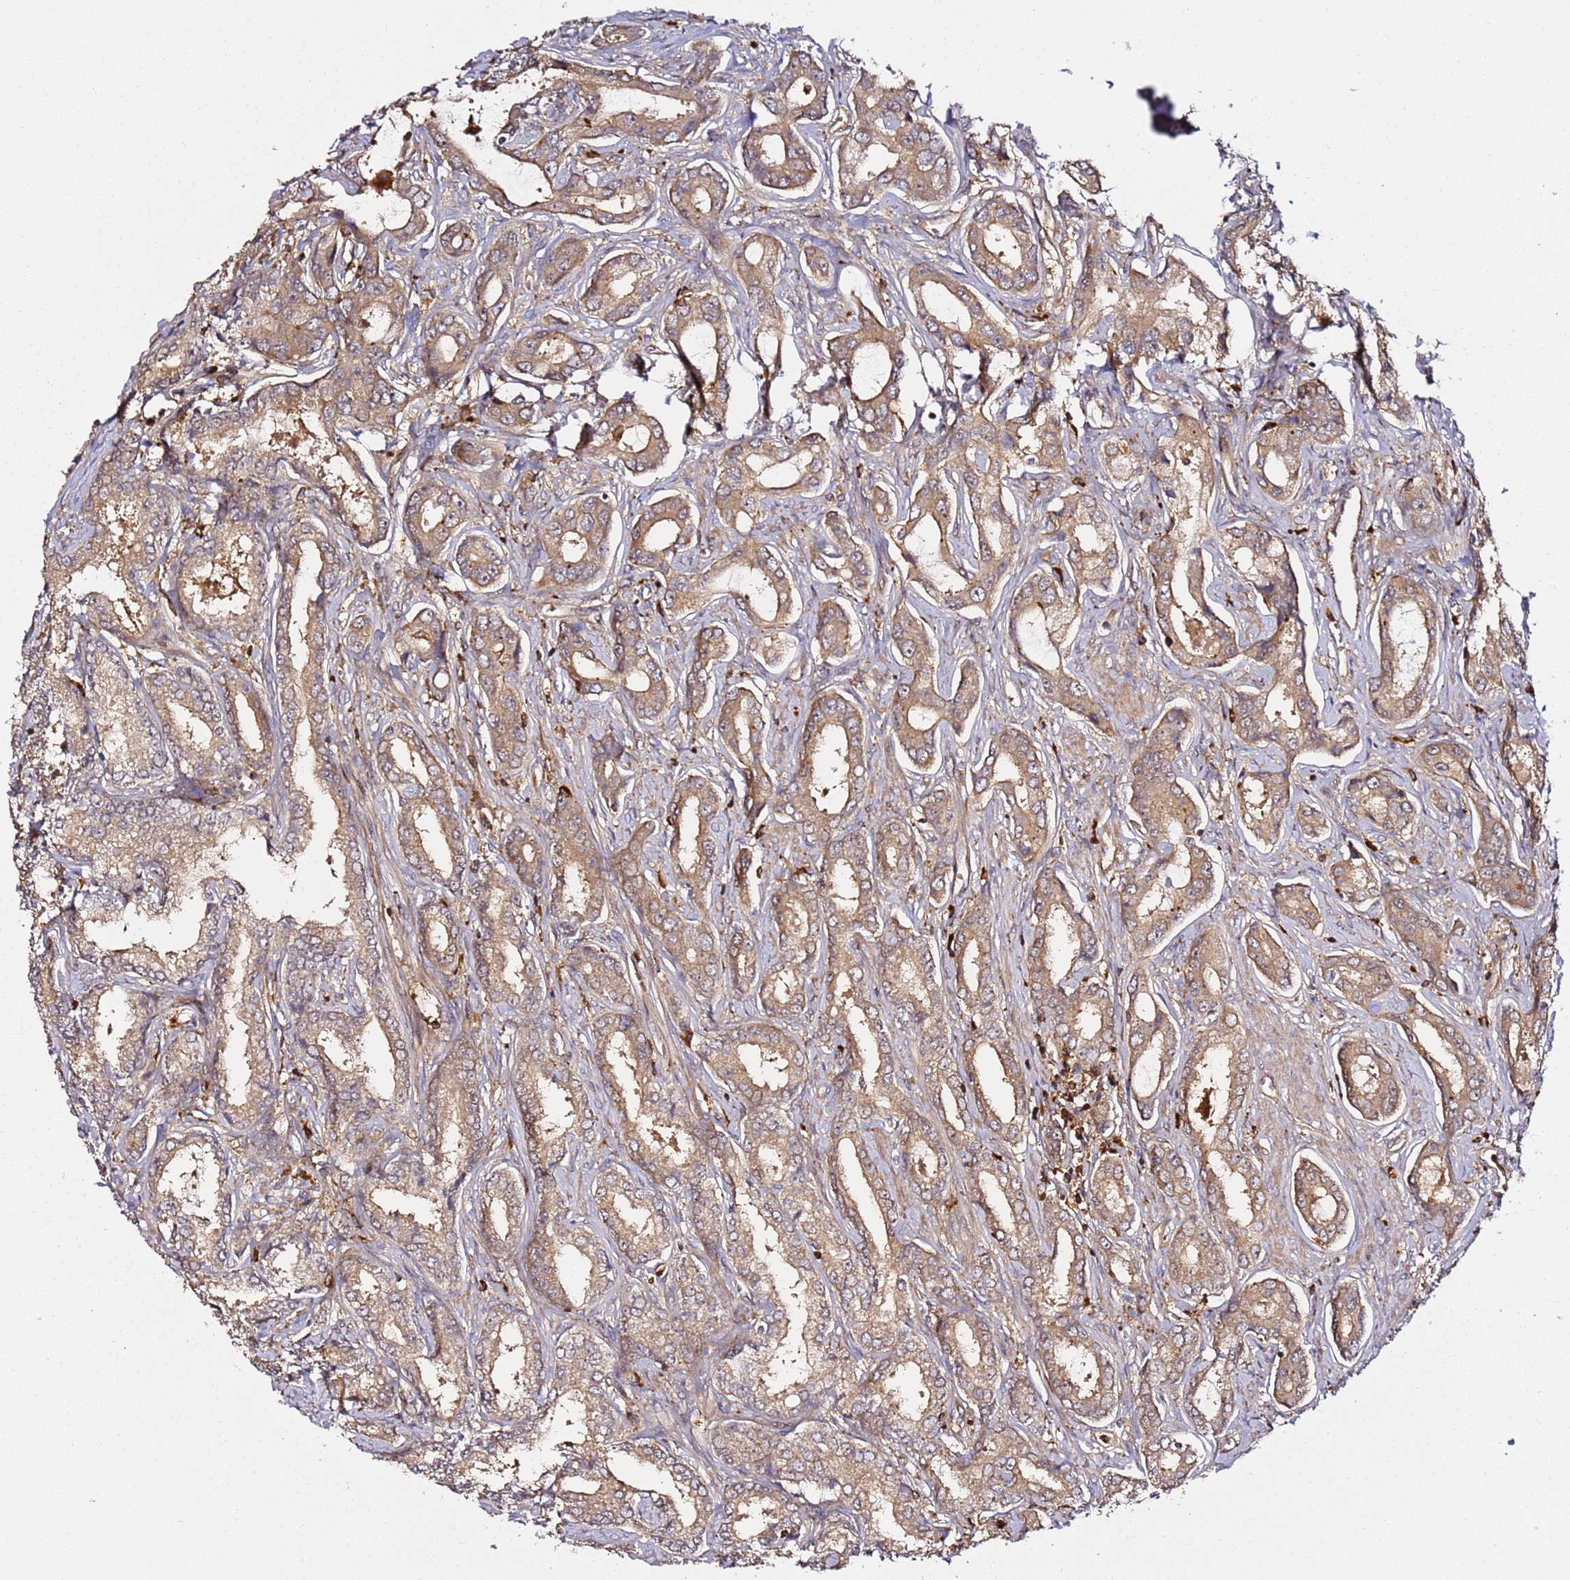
{"staining": {"intensity": "moderate", "quantity": ">75%", "location": "cytoplasmic/membranous"}, "tissue": "prostate cancer", "cell_type": "Tumor cells", "image_type": "cancer", "snomed": [{"axis": "morphology", "description": "Adenocarcinoma, Low grade"}, {"axis": "topography", "description": "Prostate"}], "caption": "A brown stain labels moderate cytoplasmic/membranous staining of a protein in human prostate cancer tumor cells.", "gene": "PRMT7", "patient": {"sex": "male", "age": 68}}